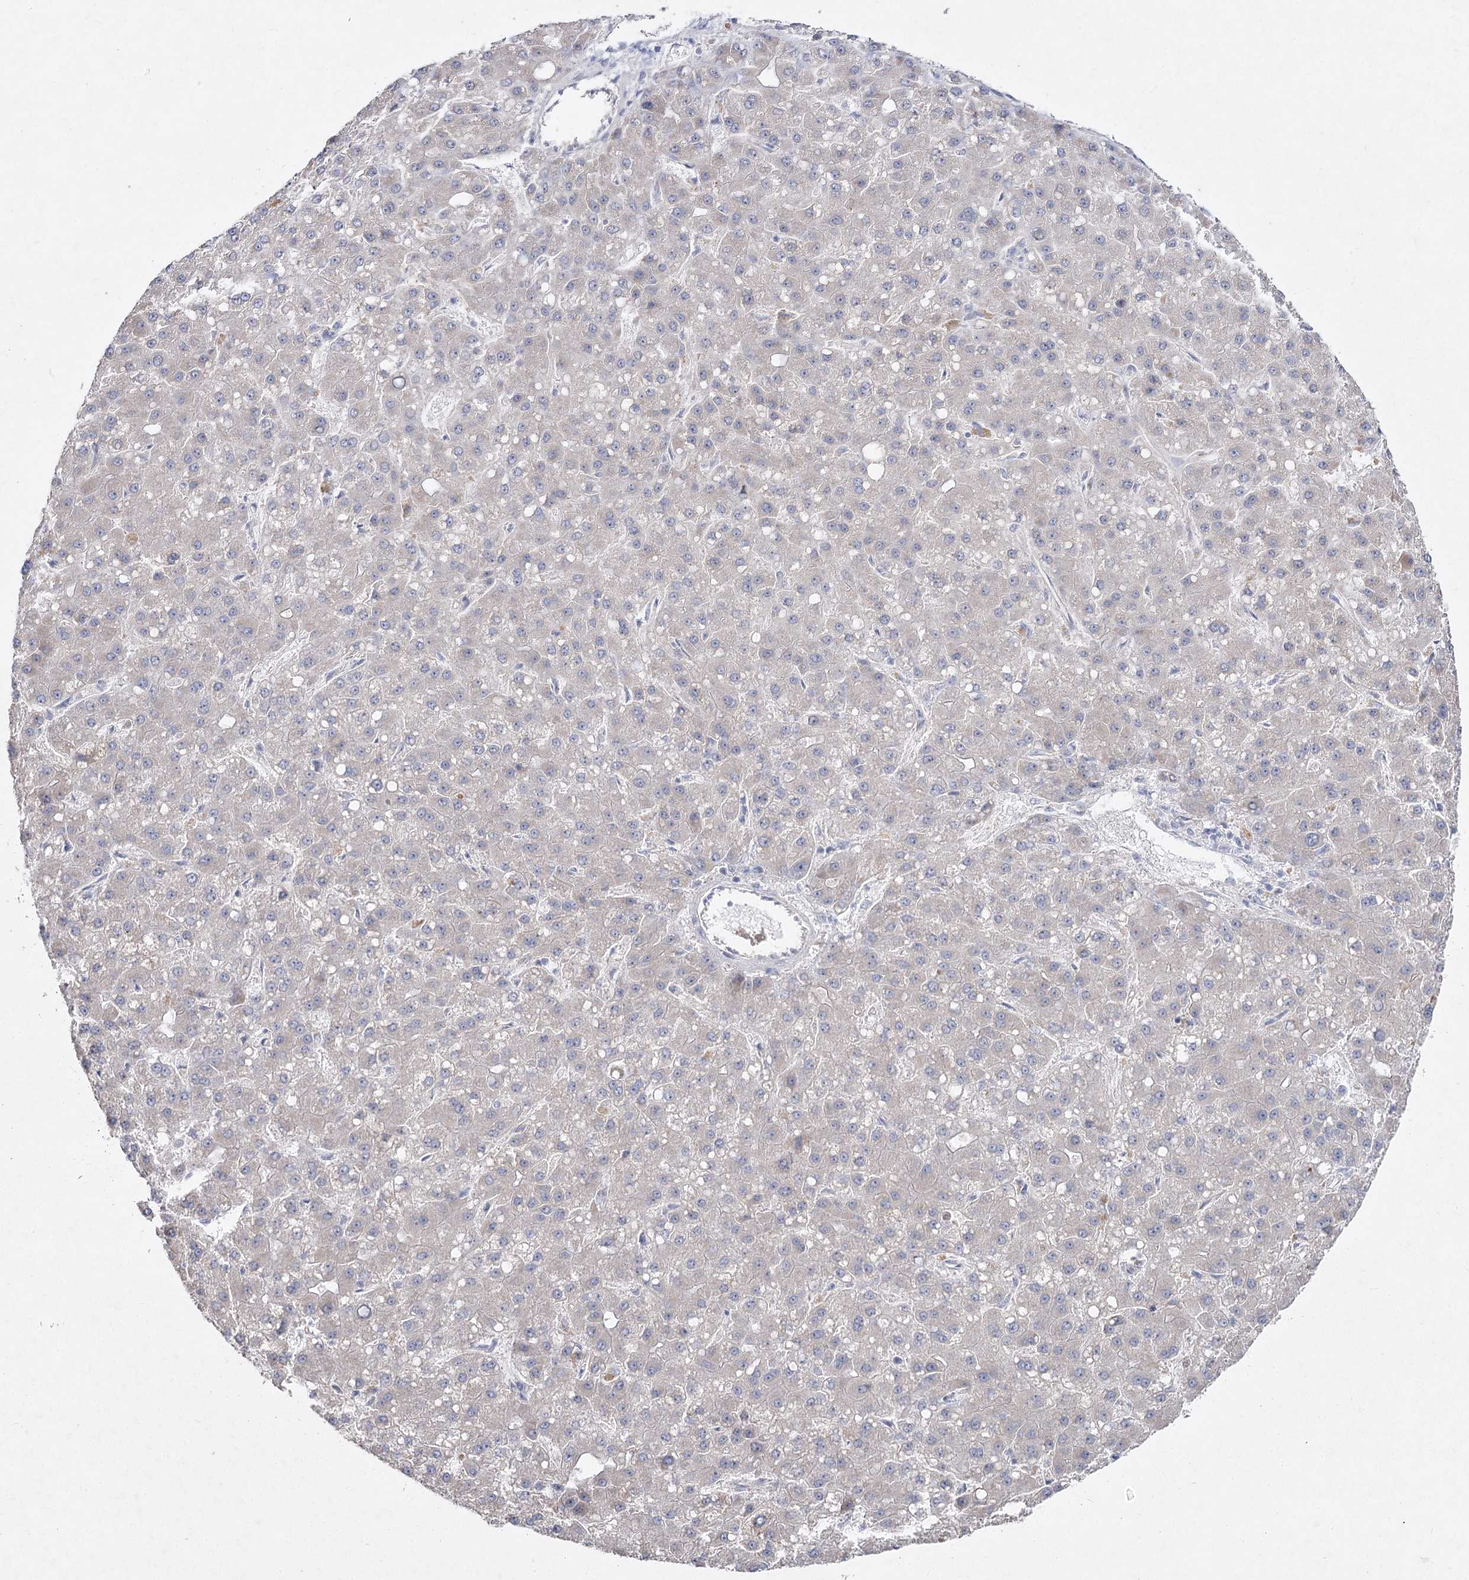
{"staining": {"intensity": "negative", "quantity": "none", "location": "none"}, "tissue": "liver cancer", "cell_type": "Tumor cells", "image_type": "cancer", "snomed": [{"axis": "morphology", "description": "Carcinoma, Hepatocellular, NOS"}, {"axis": "topography", "description": "Liver"}], "caption": "Liver cancer was stained to show a protein in brown. There is no significant staining in tumor cells. (DAB (3,3'-diaminobenzidine) immunohistochemistry visualized using brightfield microscopy, high magnification).", "gene": "TMEM187", "patient": {"sex": "male", "age": 67}}